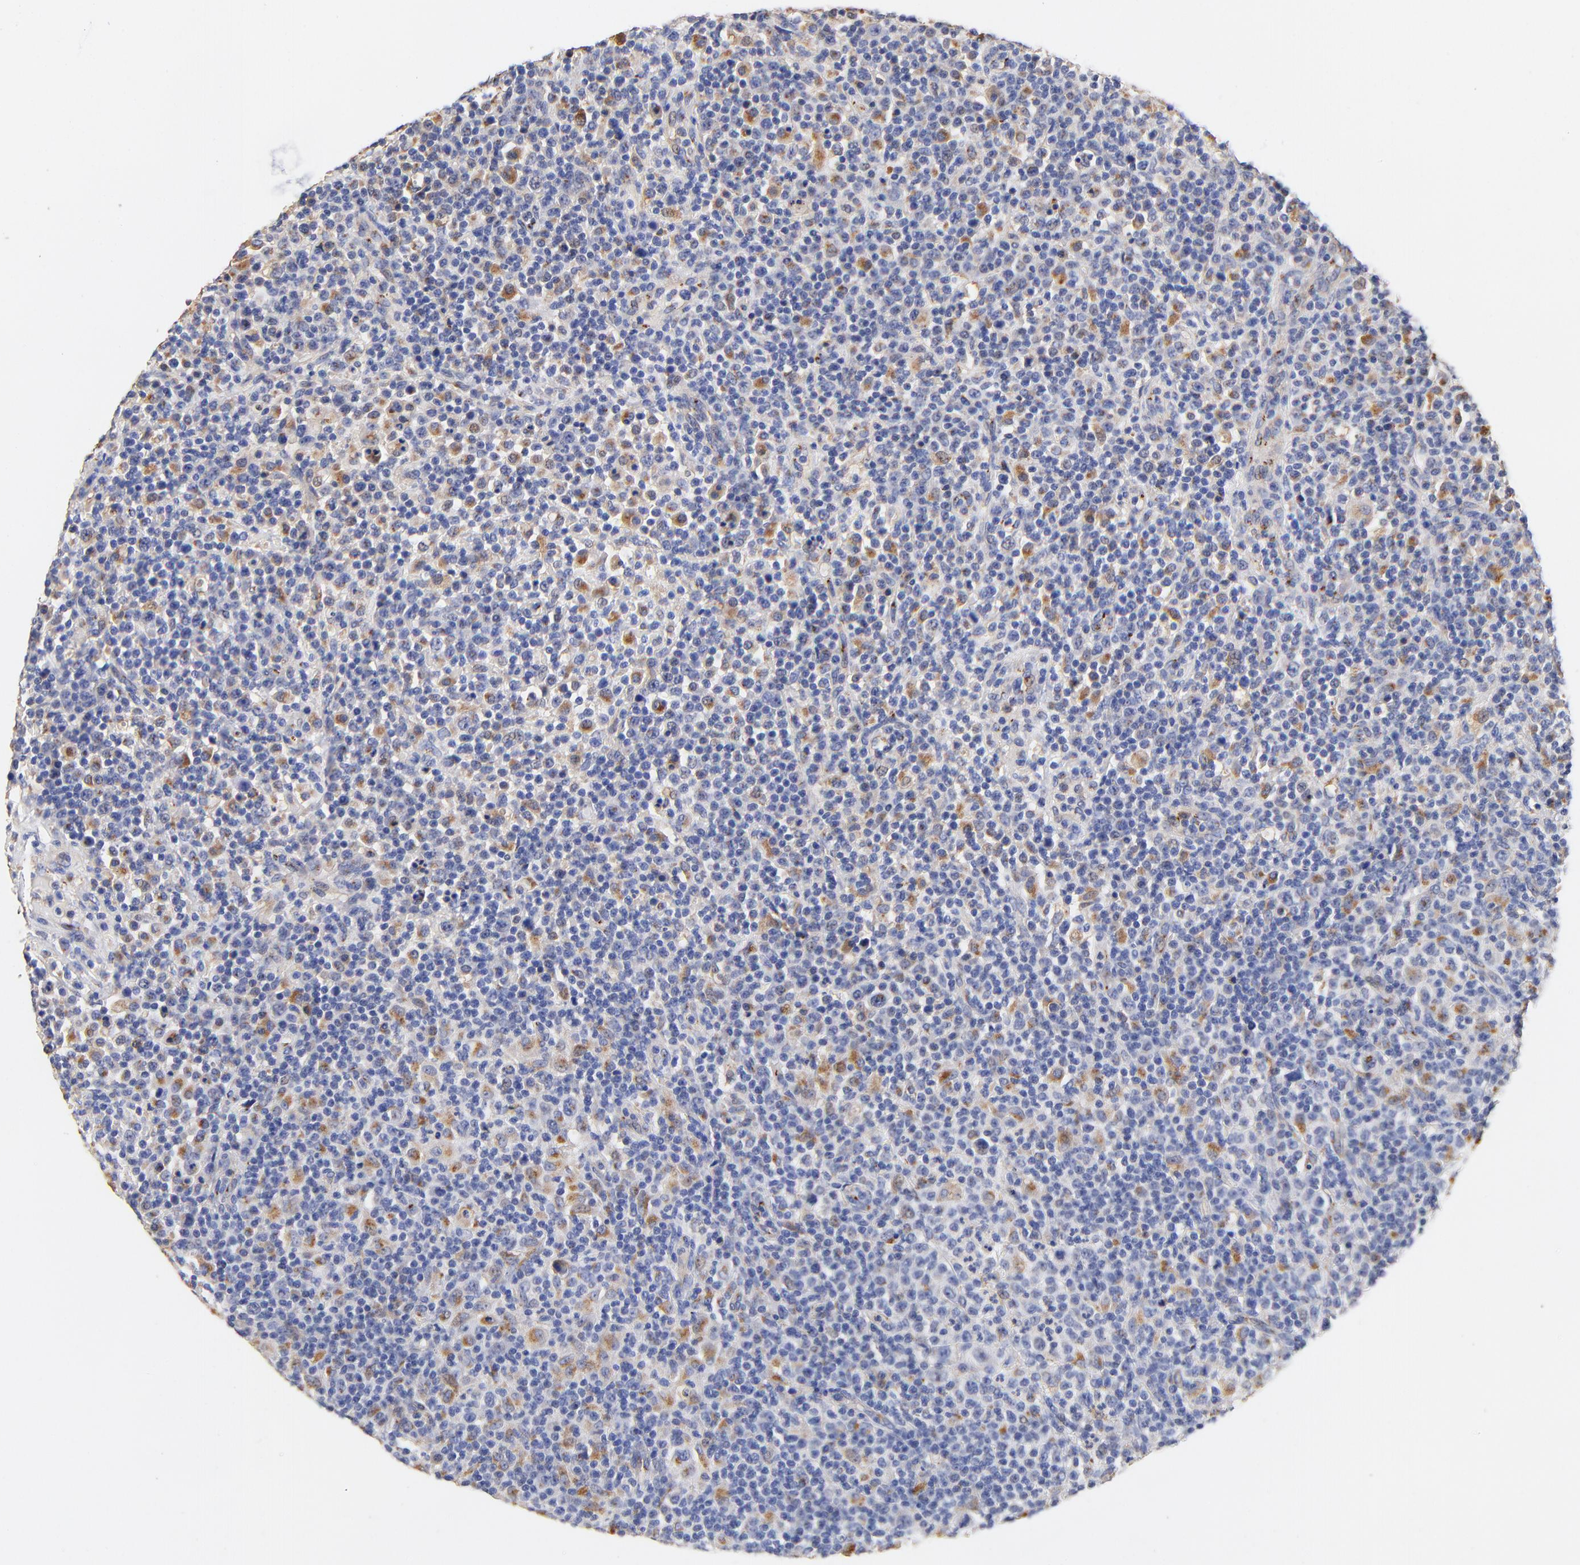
{"staining": {"intensity": "moderate", "quantity": "<25%", "location": "cytoplasmic/membranous"}, "tissue": "lymphoma", "cell_type": "Tumor cells", "image_type": "cancer", "snomed": [{"axis": "morphology", "description": "Hodgkin's disease, NOS"}, {"axis": "topography", "description": "Lymph node"}], "caption": "Immunohistochemical staining of human Hodgkin's disease shows low levels of moderate cytoplasmic/membranous protein positivity in about <25% of tumor cells.", "gene": "FMNL3", "patient": {"sex": "male", "age": 65}}